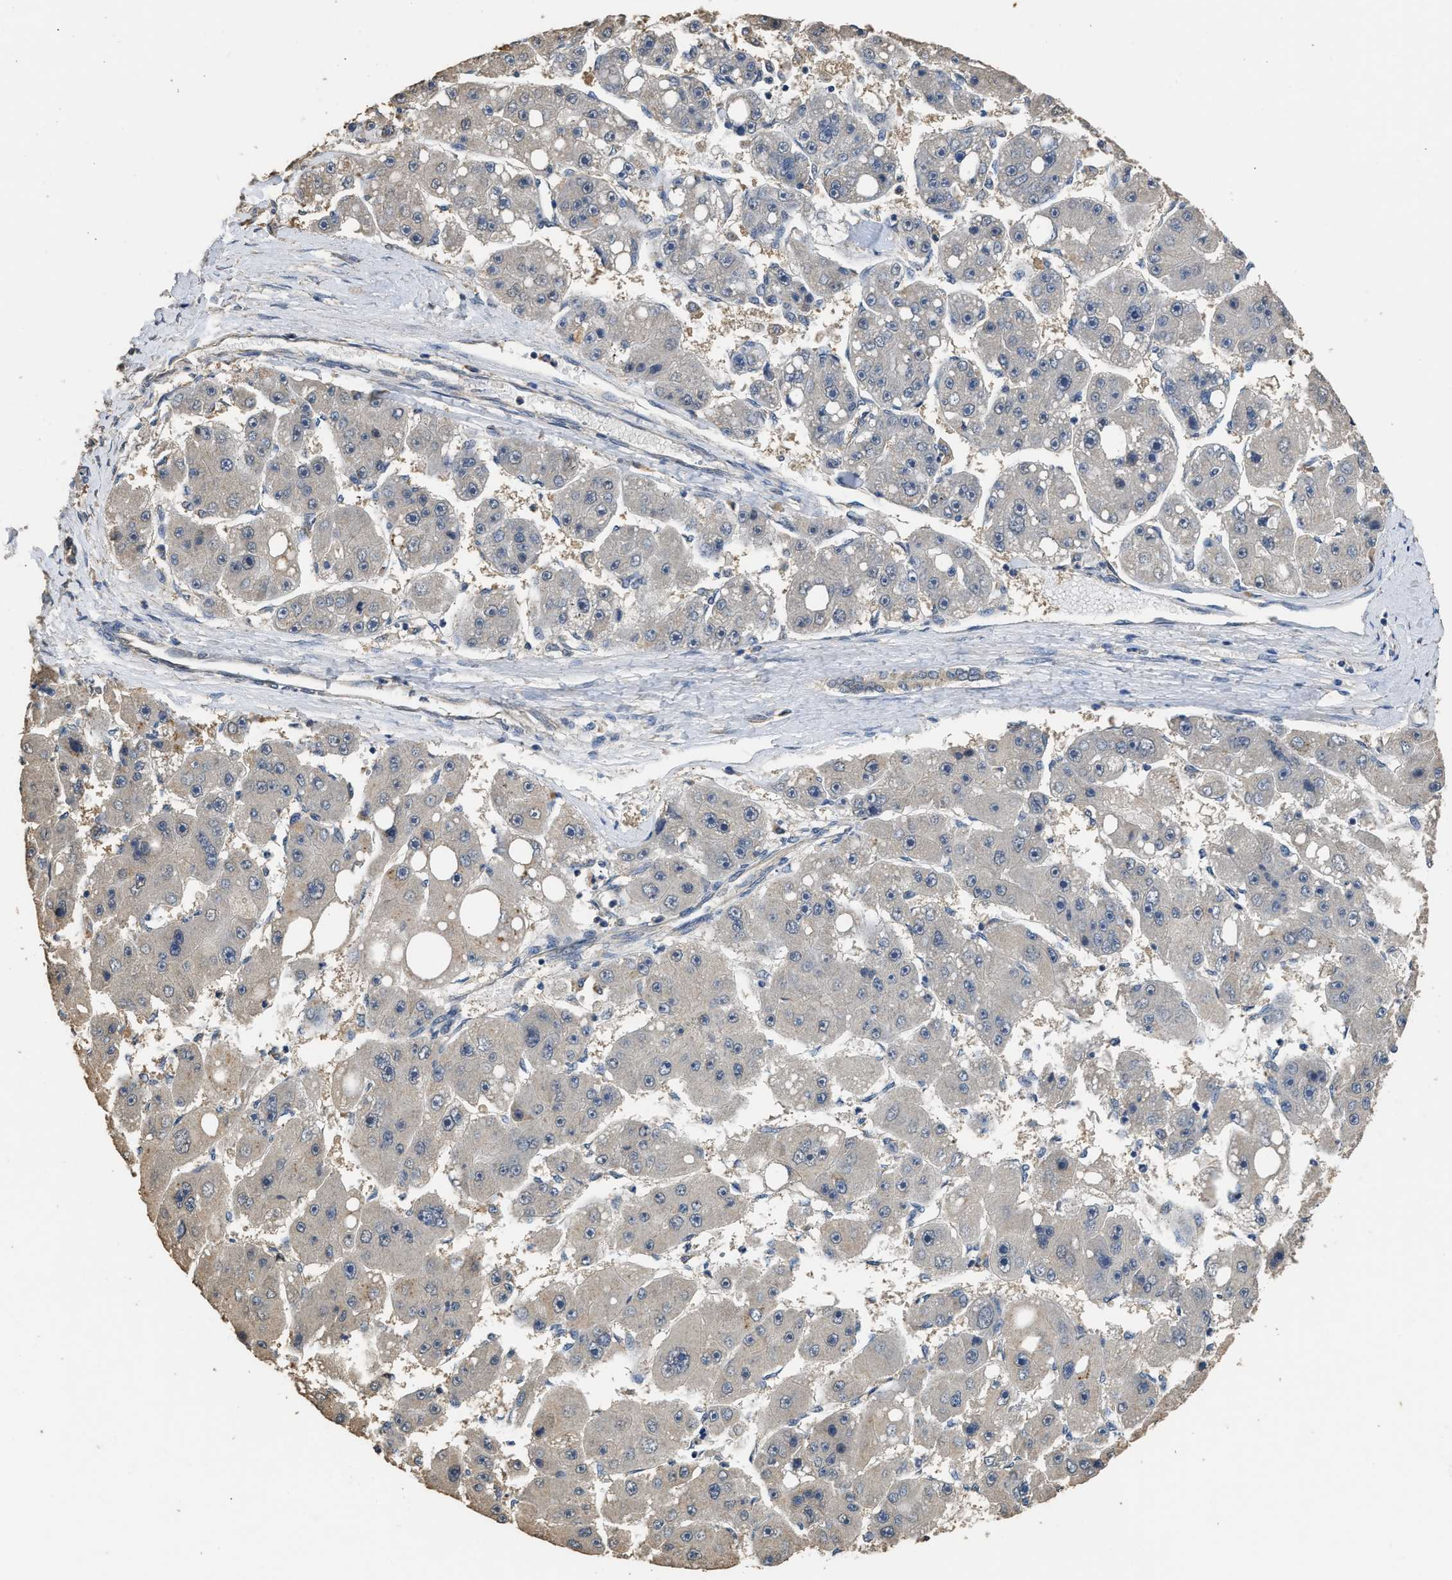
{"staining": {"intensity": "negative", "quantity": "none", "location": "none"}, "tissue": "liver cancer", "cell_type": "Tumor cells", "image_type": "cancer", "snomed": [{"axis": "morphology", "description": "Carcinoma, Hepatocellular, NOS"}, {"axis": "topography", "description": "Liver"}], "caption": "This is a histopathology image of immunohistochemistry staining of liver cancer, which shows no staining in tumor cells.", "gene": "SPINT2", "patient": {"sex": "female", "age": 61}}